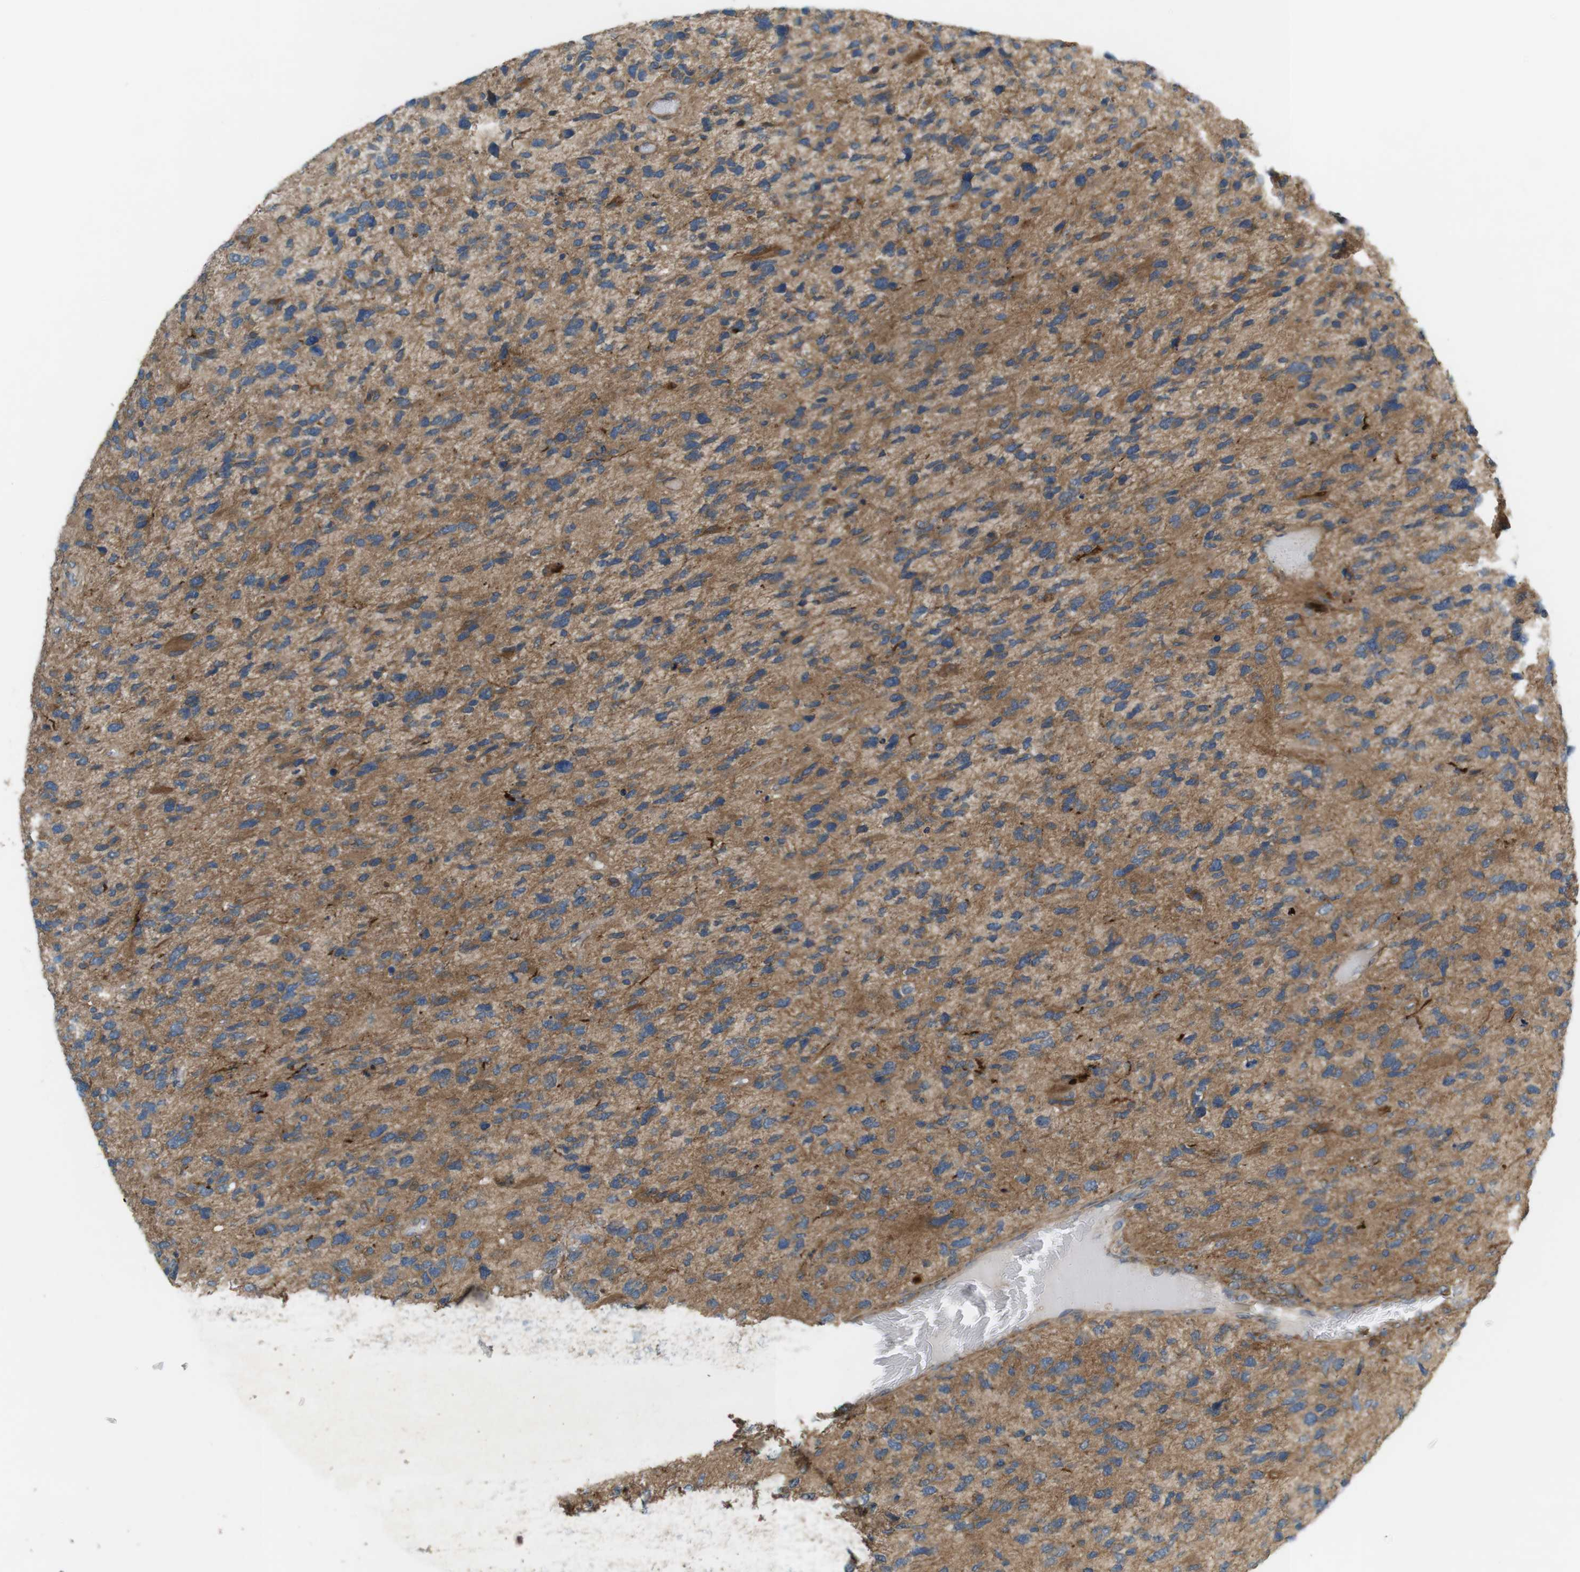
{"staining": {"intensity": "moderate", "quantity": "25%-75%", "location": "cytoplasmic/membranous"}, "tissue": "glioma", "cell_type": "Tumor cells", "image_type": "cancer", "snomed": [{"axis": "morphology", "description": "Glioma, malignant, High grade"}, {"axis": "topography", "description": "Brain"}], "caption": "A brown stain highlights moderate cytoplasmic/membranous positivity of a protein in glioma tumor cells. (brown staining indicates protein expression, while blue staining denotes nuclei).", "gene": "DDAH2", "patient": {"sex": "female", "age": 58}}